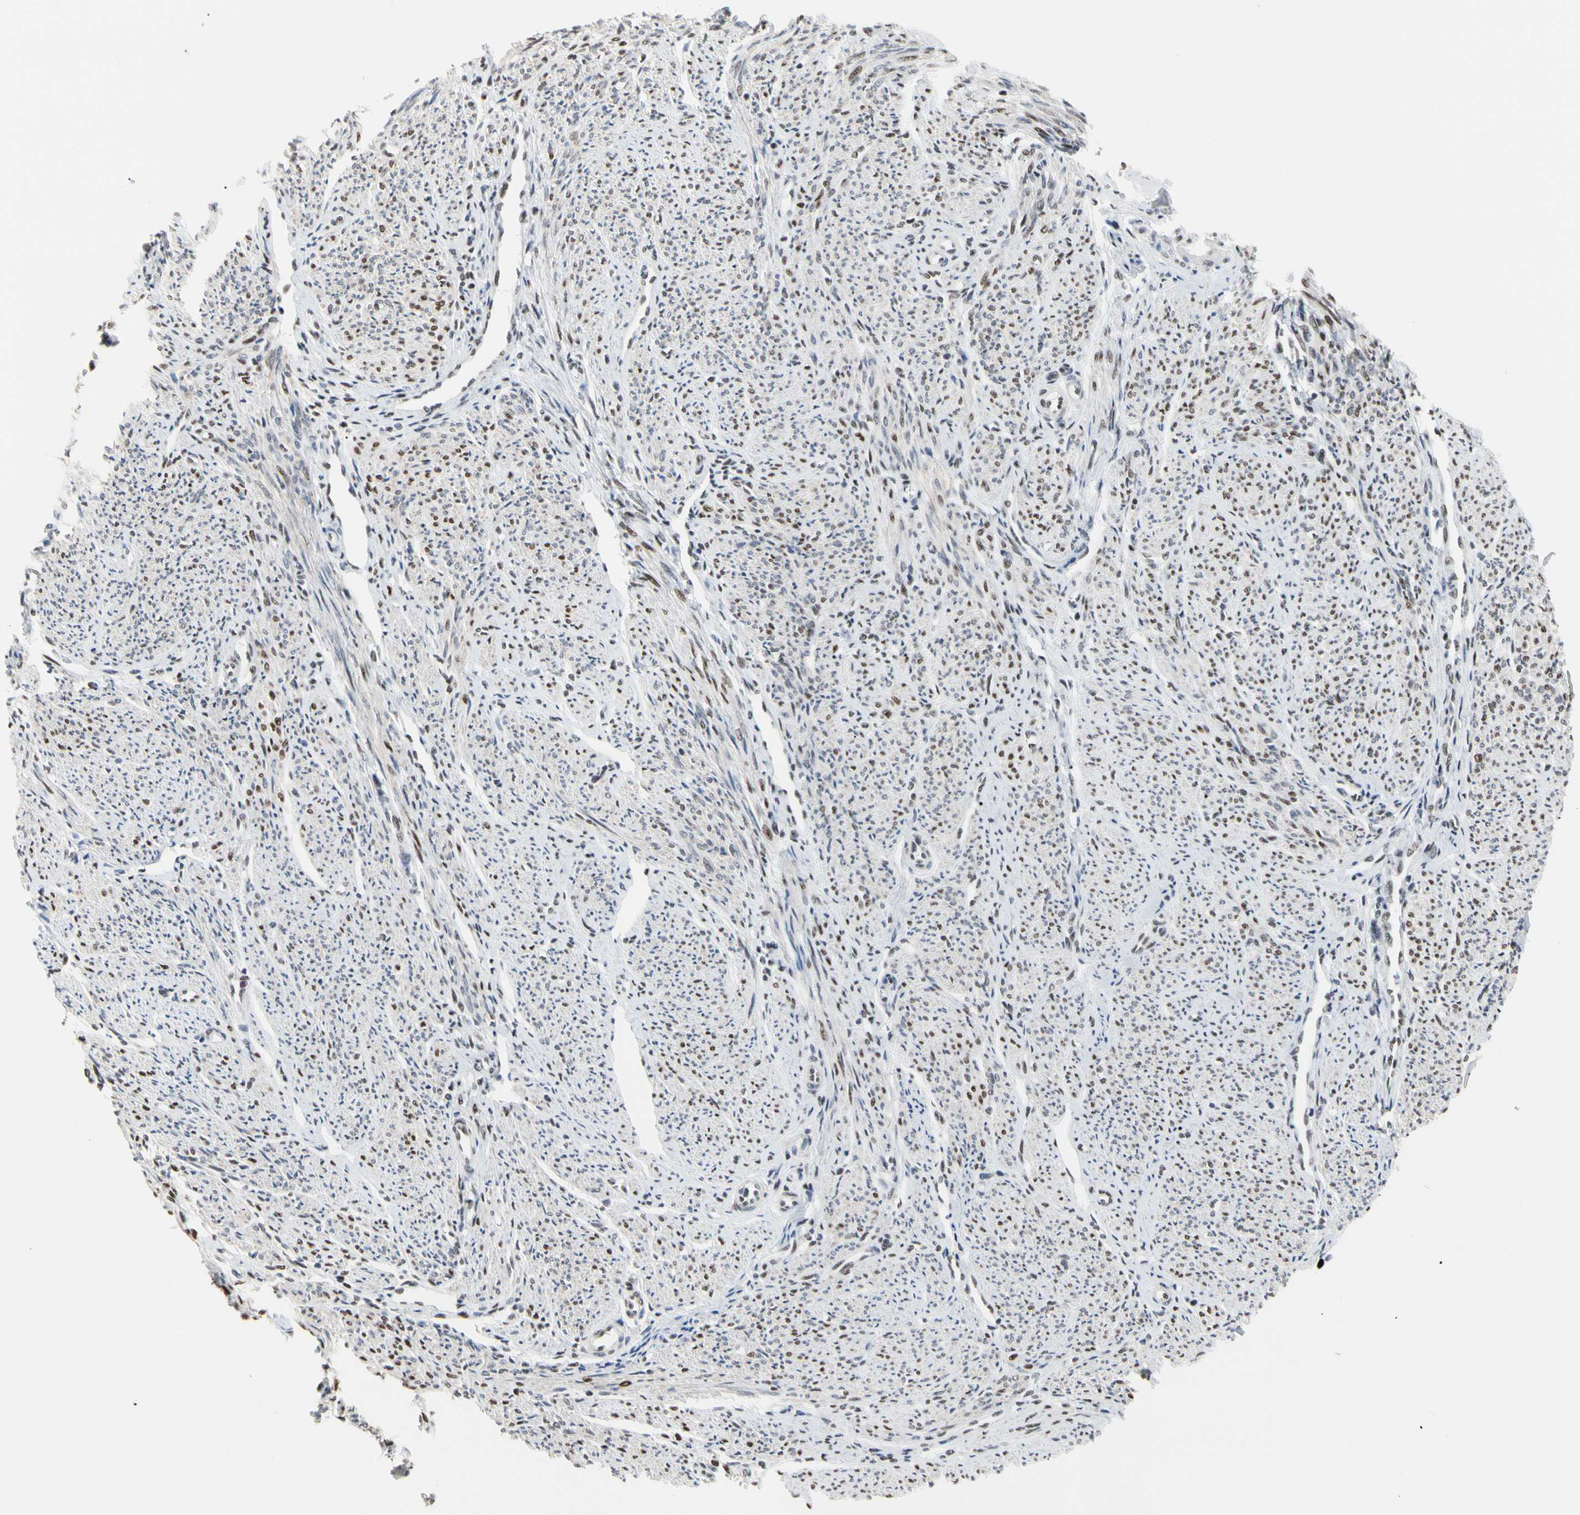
{"staining": {"intensity": "moderate", "quantity": "25%-75%", "location": "nuclear"}, "tissue": "smooth muscle", "cell_type": "Smooth muscle cells", "image_type": "normal", "snomed": [{"axis": "morphology", "description": "Normal tissue, NOS"}, {"axis": "topography", "description": "Smooth muscle"}], "caption": "DAB (3,3'-diaminobenzidine) immunohistochemical staining of normal human smooth muscle displays moderate nuclear protein expression in about 25%-75% of smooth muscle cells.", "gene": "FAM98B", "patient": {"sex": "female", "age": 65}}